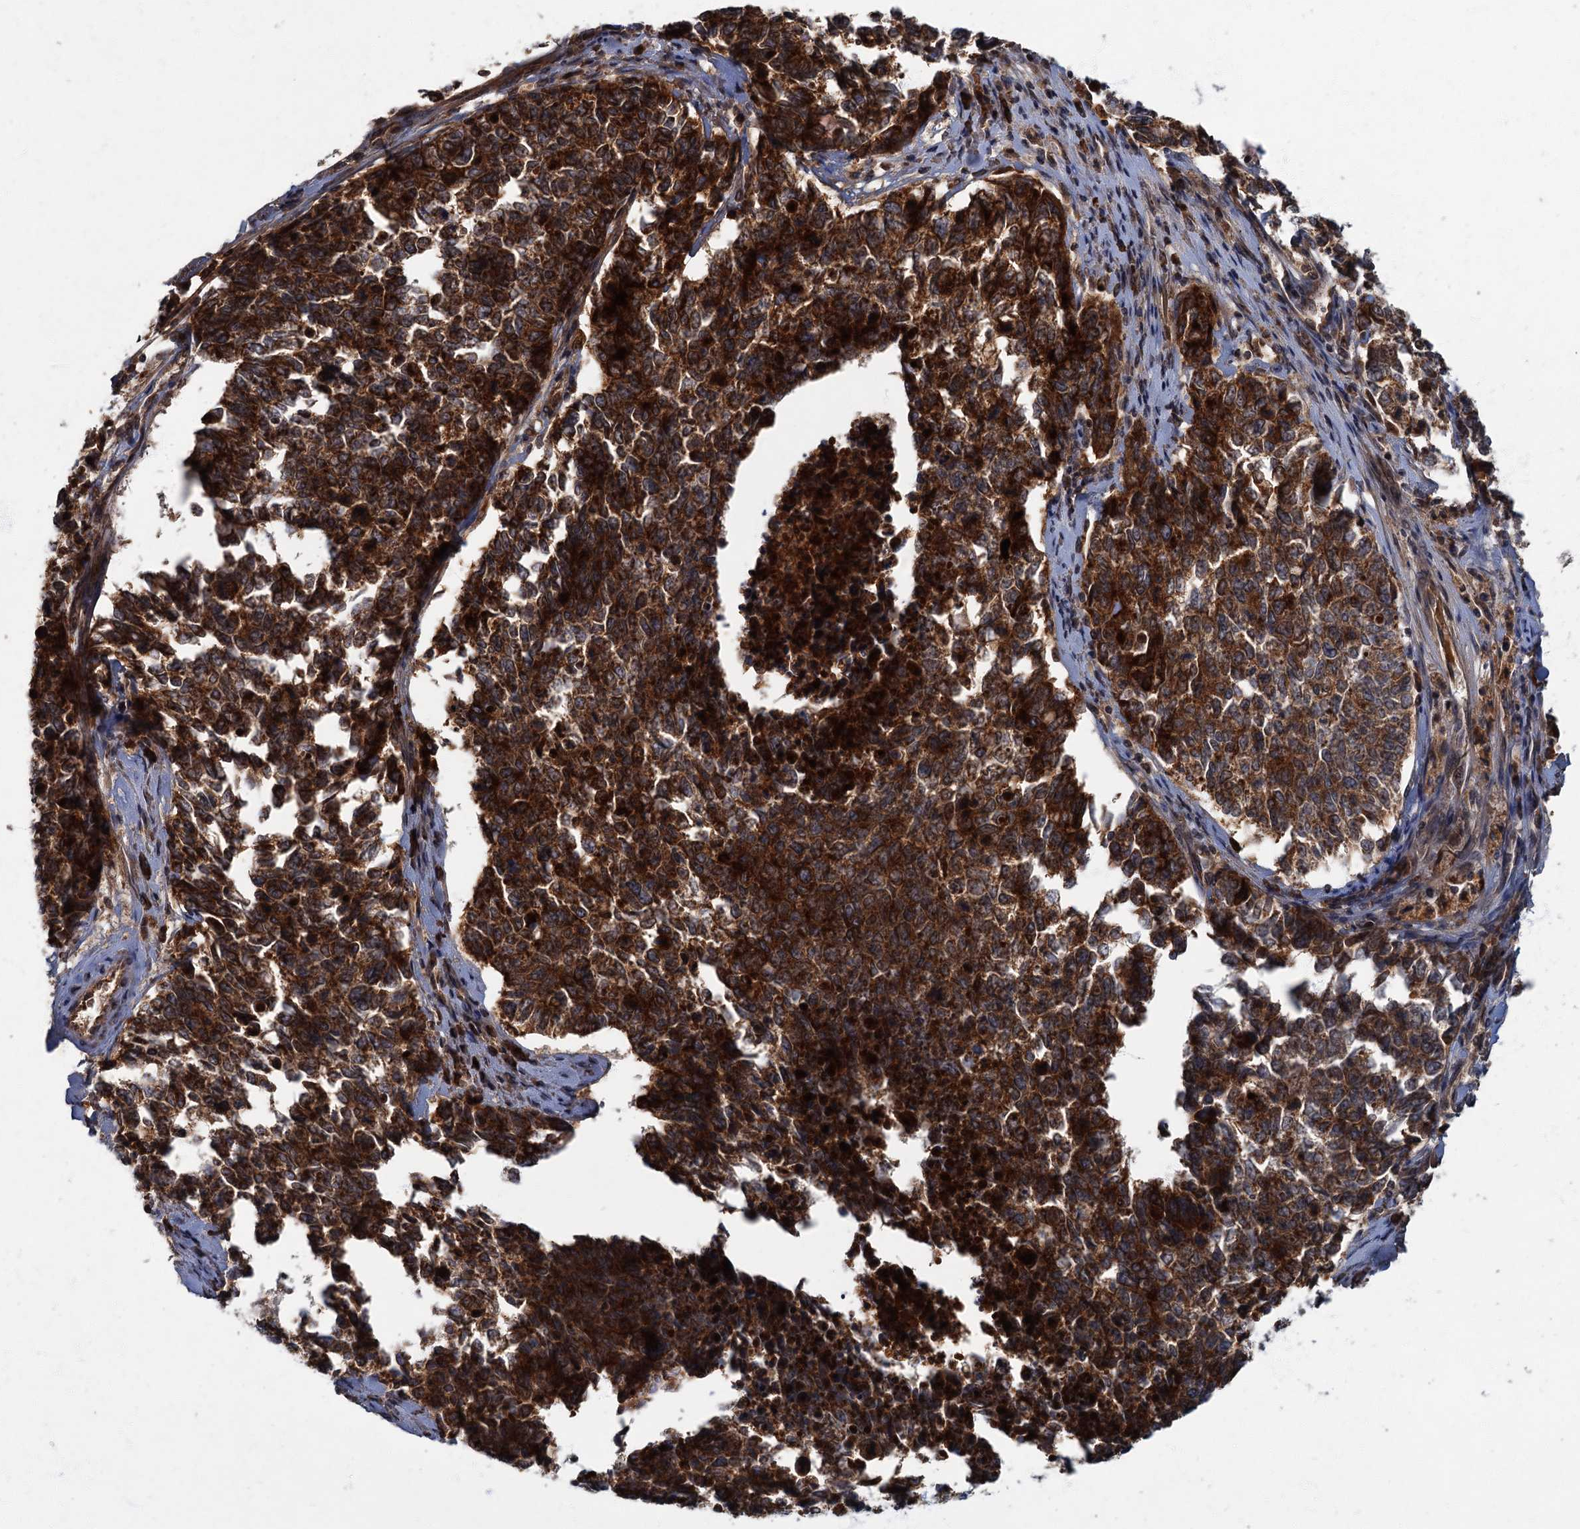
{"staining": {"intensity": "strong", "quantity": ">75%", "location": "cytoplasmic/membranous"}, "tissue": "cervical cancer", "cell_type": "Tumor cells", "image_type": "cancer", "snomed": [{"axis": "morphology", "description": "Squamous cell carcinoma, NOS"}, {"axis": "topography", "description": "Cervix"}], "caption": "Human cervical cancer (squamous cell carcinoma) stained with a protein marker exhibits strong staining in tumor cells.", "gene": "SLC11A2", "patient": {"sex": "female", "age": 63}}